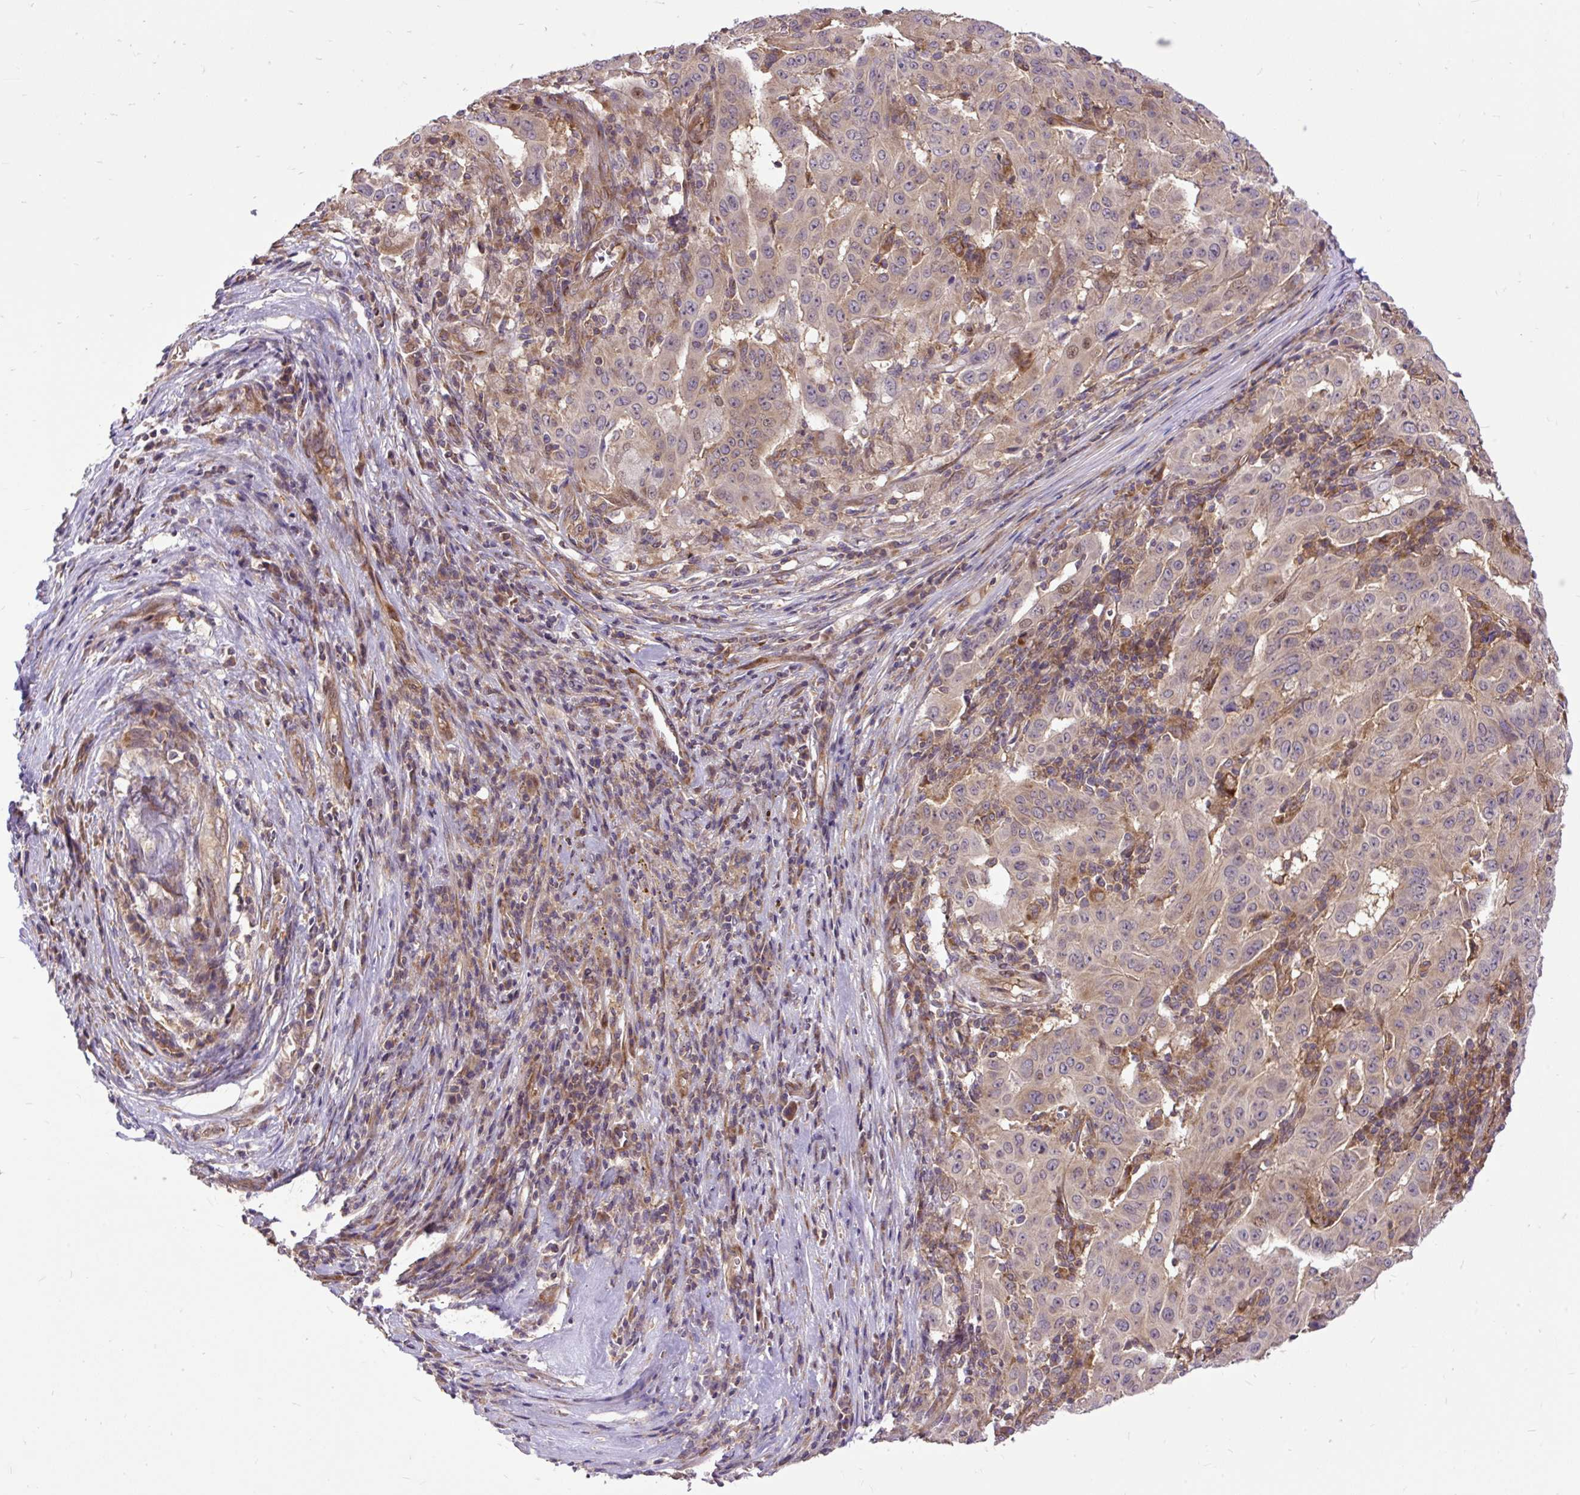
{"staining": {"intensity": "weak", "quantity": "<25%", "location": "nuclear"}, "tissue": "pancreatic cancer", "cell_type": "Tumor cells", "image_type": "cancer", "snomed": [{"axis": "morphology", "description": "Adenocarcinoma, NOS"}, {"axis": "topography", "description": "Pancreas"}], "caption": "Tumor cells show no significant protein expression in pancreatic cancer.", "gene": "TRIM17", "patient": {"sex": "male", "age": 63}}